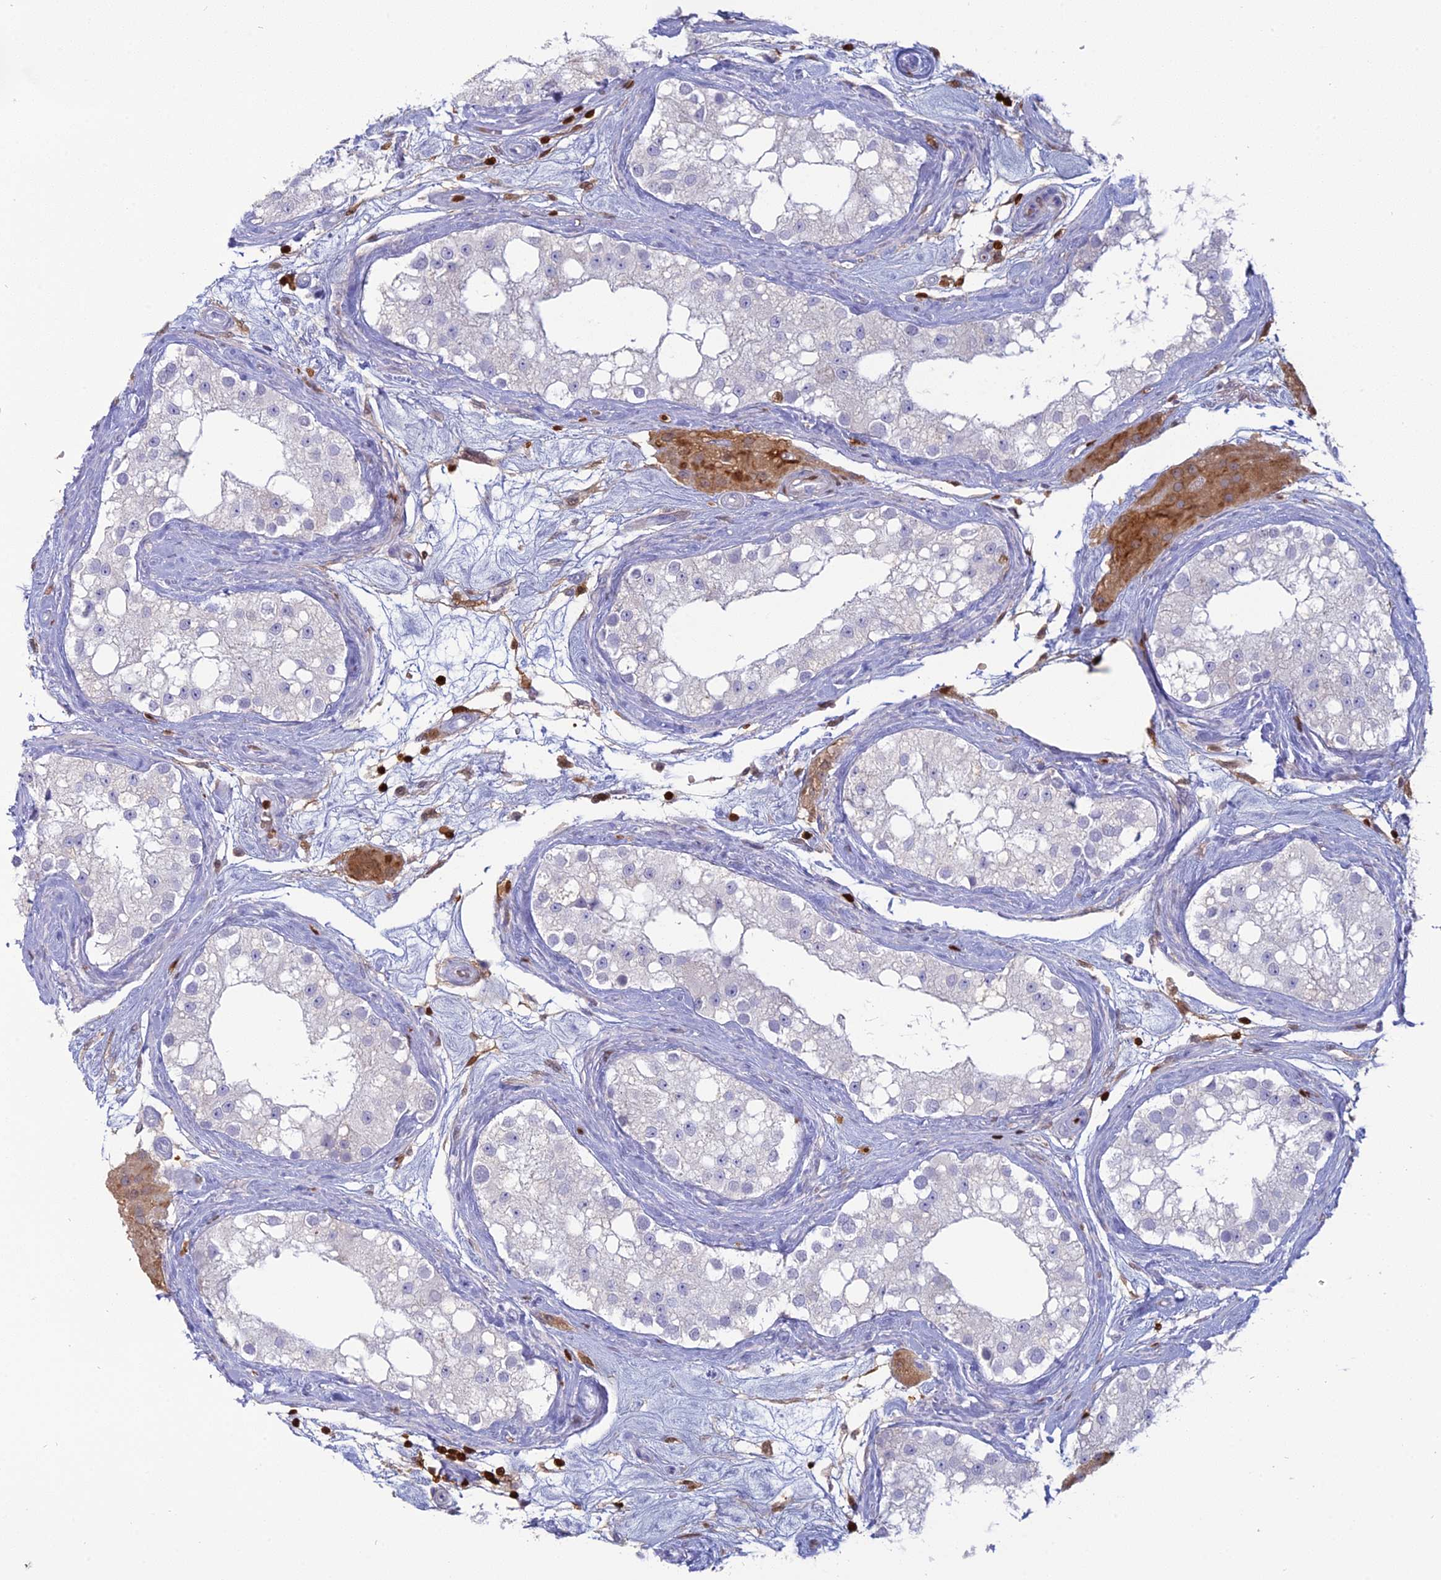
{"staining": {"intensity": "negative", "quantity": "none", "location": "none"}, "tissue": "testis", "cell_type": "Cells in seminiferous ducts", "image_type": "normal", "snomed": [{"axis": "morphology", "description": "Normal tissue, NOS"}, {"axis": "topography", "description": "Testis"}], "caption": "Immunohistochemical staining of benign human testis reveals no significant expression in cells in seminiferous ducts.", "gene": "PGBD4", "patient": {"sex": "male", "age": 84}}